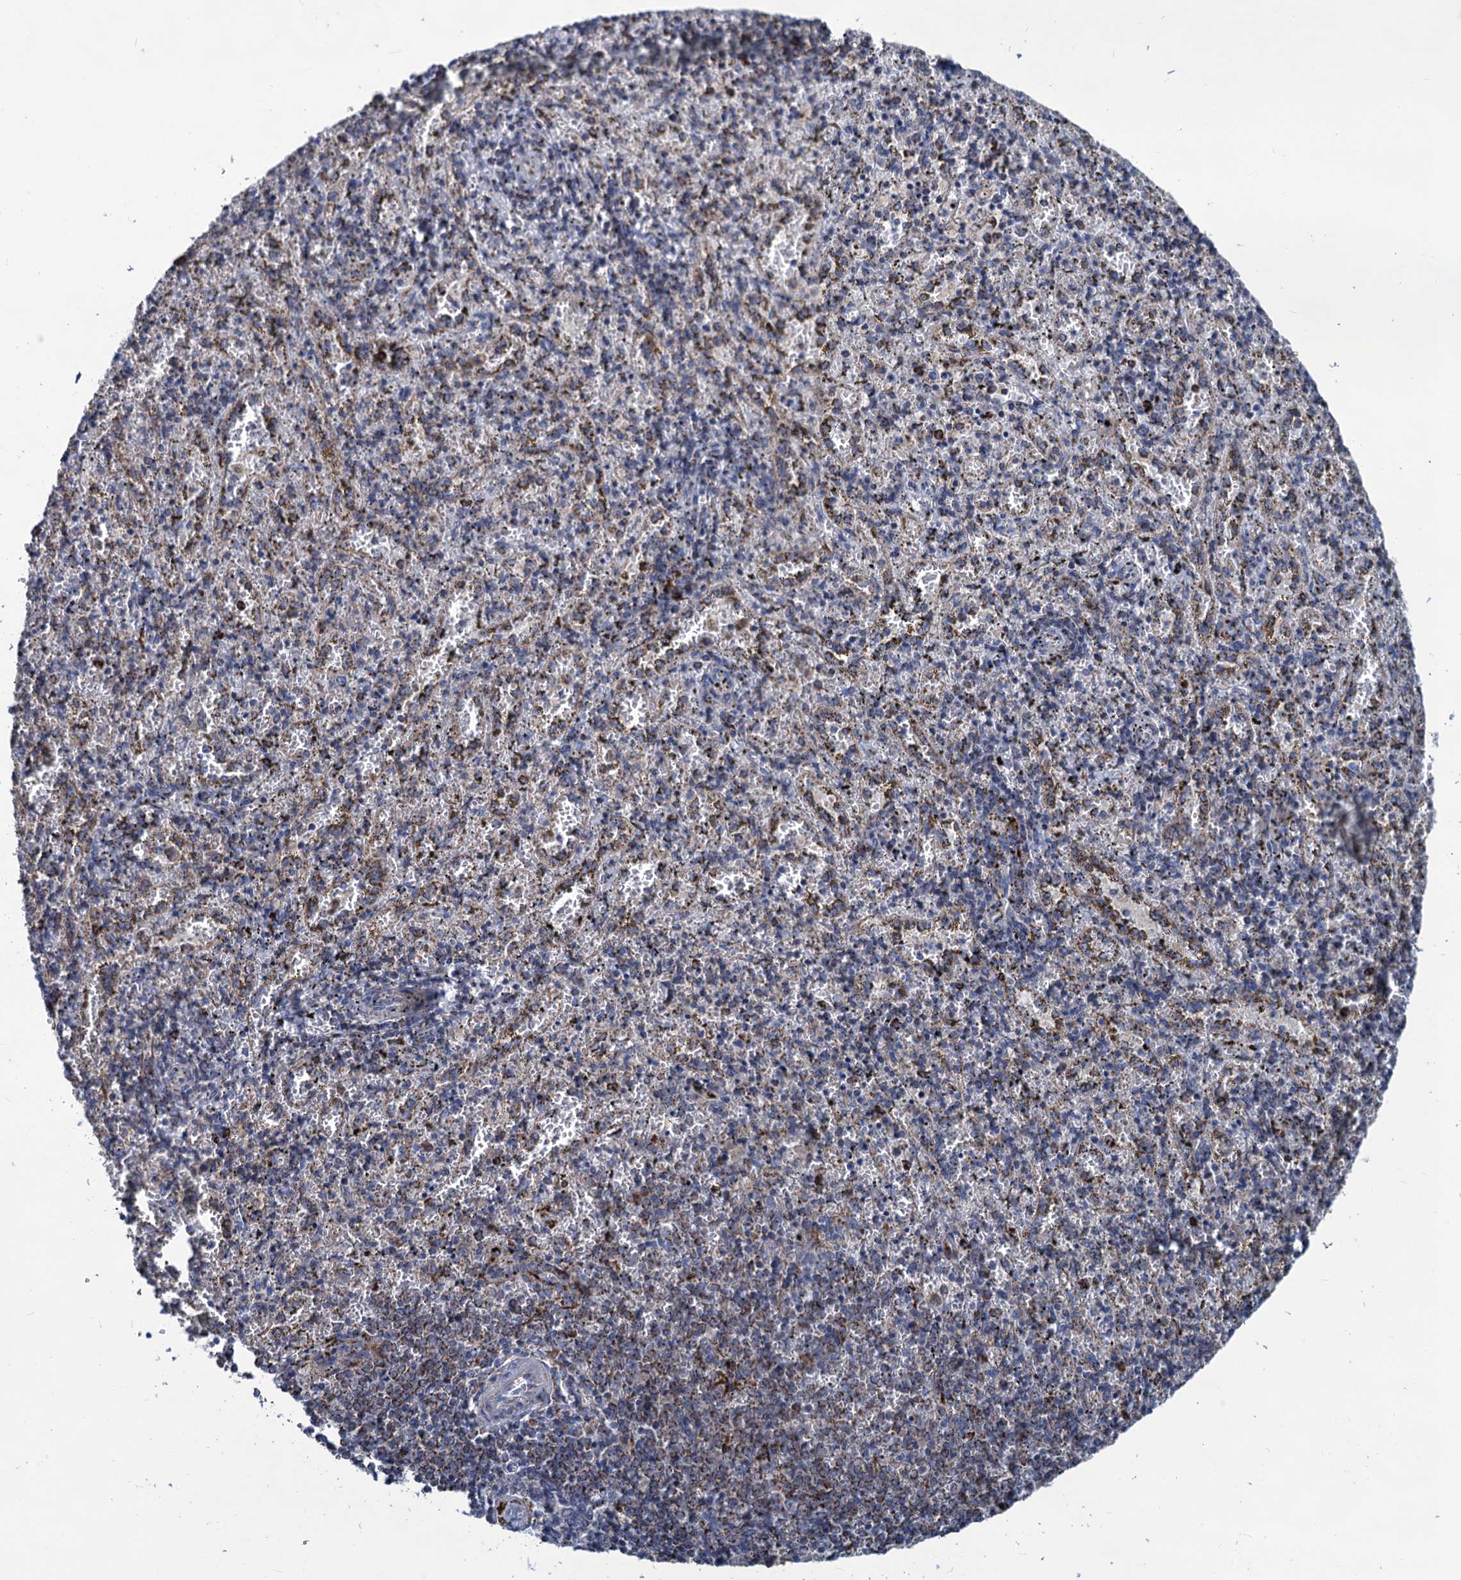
{"staining": {"intensity": "negative", "quantity": "none", "location": "none"}, "tissue": "spleen", "cell_type": "Cells in red pulp", "image_type": "normal", "snomed": [{"axis": "morphology", "description": "Normal tissue, NOS"}, {"axis": "topography", "description": "Spleen"}], "caption": "Micrograph shows no significant protein staining in cells in red pulp of normal spleen.", "gene": "ANKS3", "patient": {"sex": "male", "age": 11}}